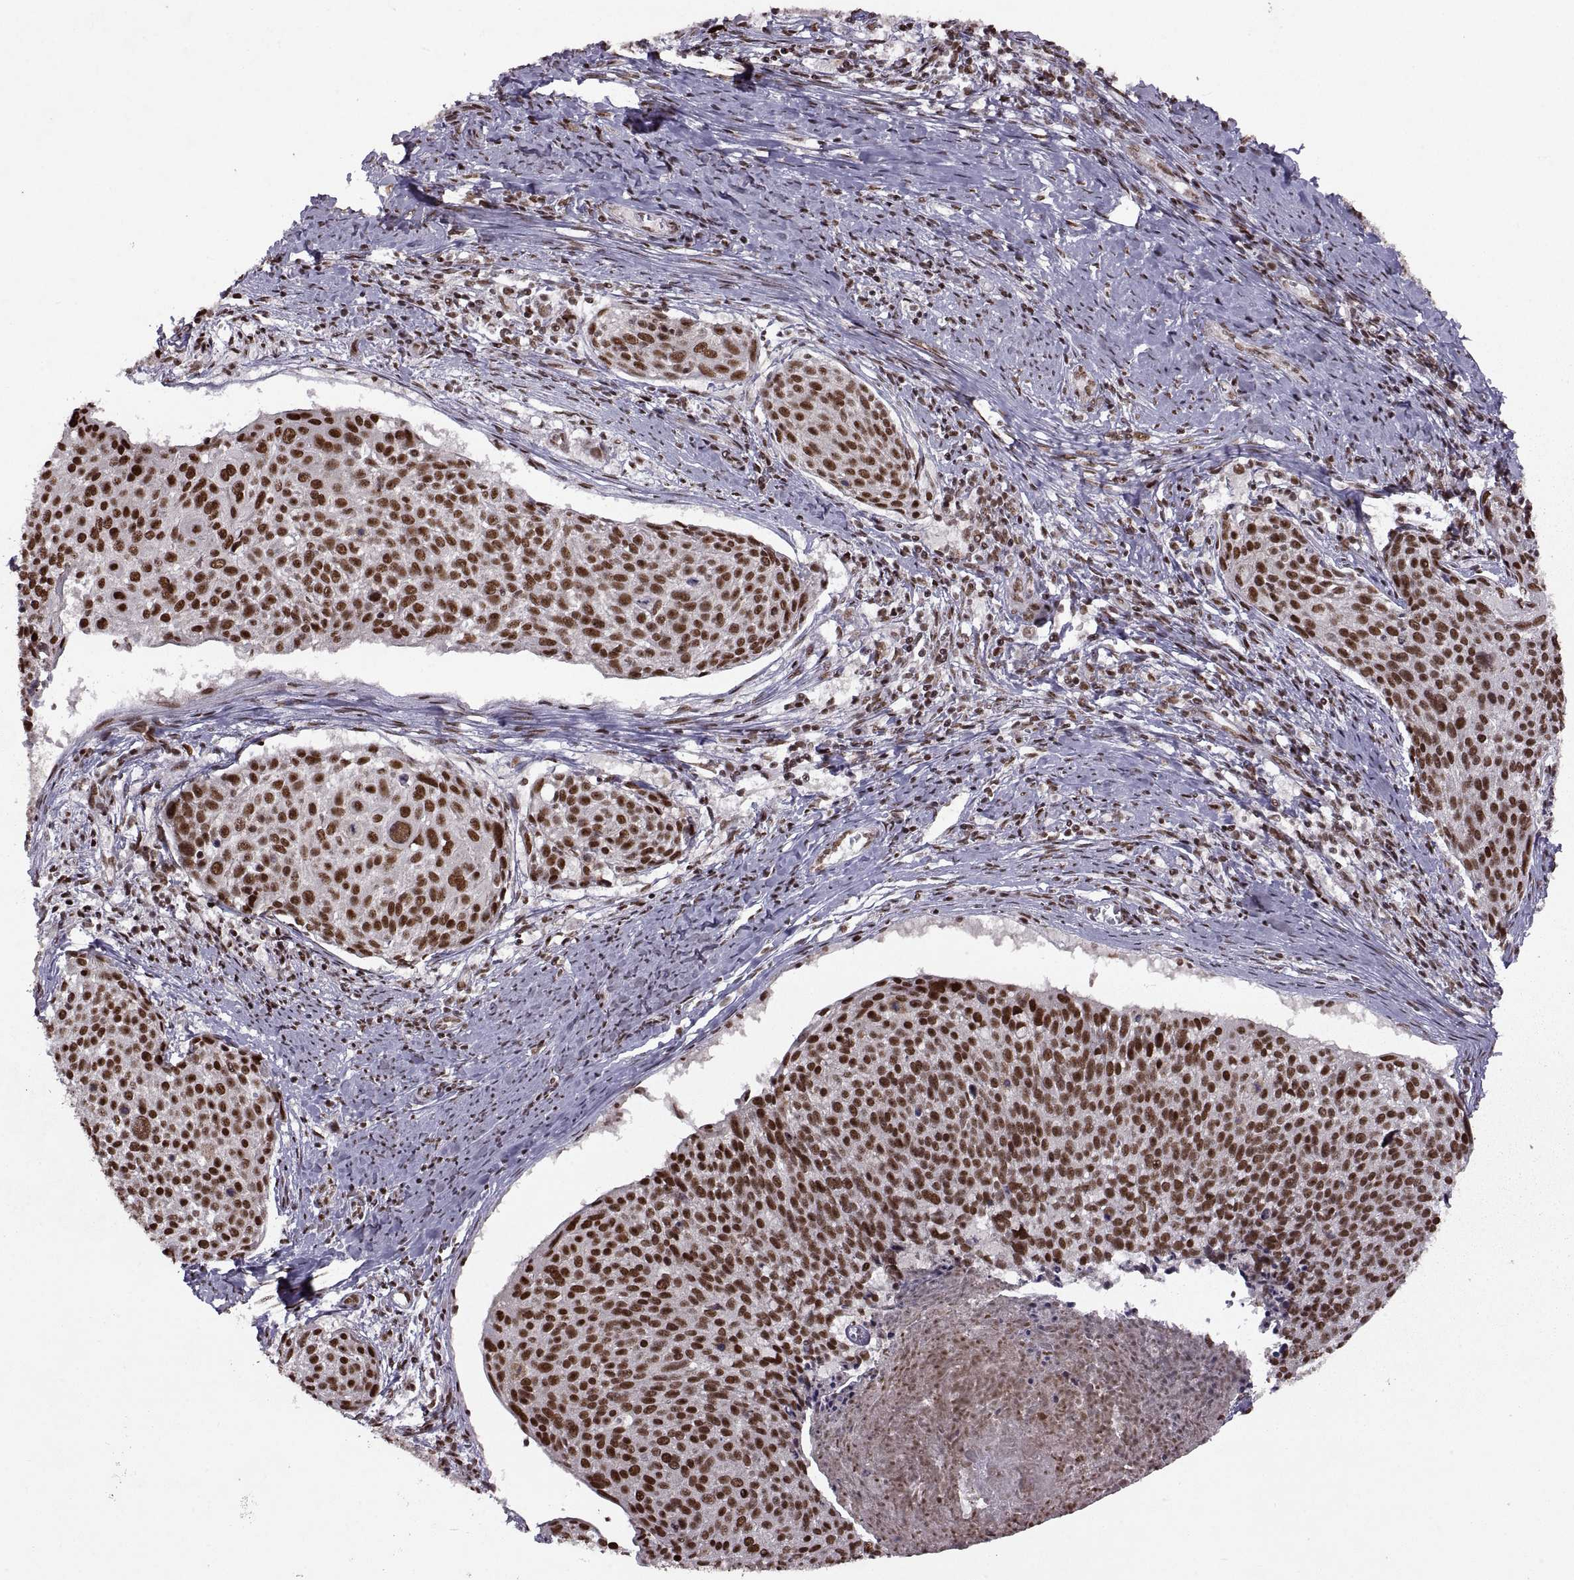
{"staining": {"intensity": "strong", "quantity": ">75%", "location": "nuclear"}, "tissue": "cervical cancer", "cell_type": "Tumor cells", "image_type": "cancer", "snomed": [{"axis": "morphology", "description": "Squamous cell carcinoma, NOS"}, {"axis": "topography", "description": "Cervix"}], "caption": "Immunohistochemistry of cervical cancer exhibits high levels of strong nuclear positivity in approximately >75% of tumor cells.", "gene": "MT1E", "patient": {"sex": "female", "age": 39}}